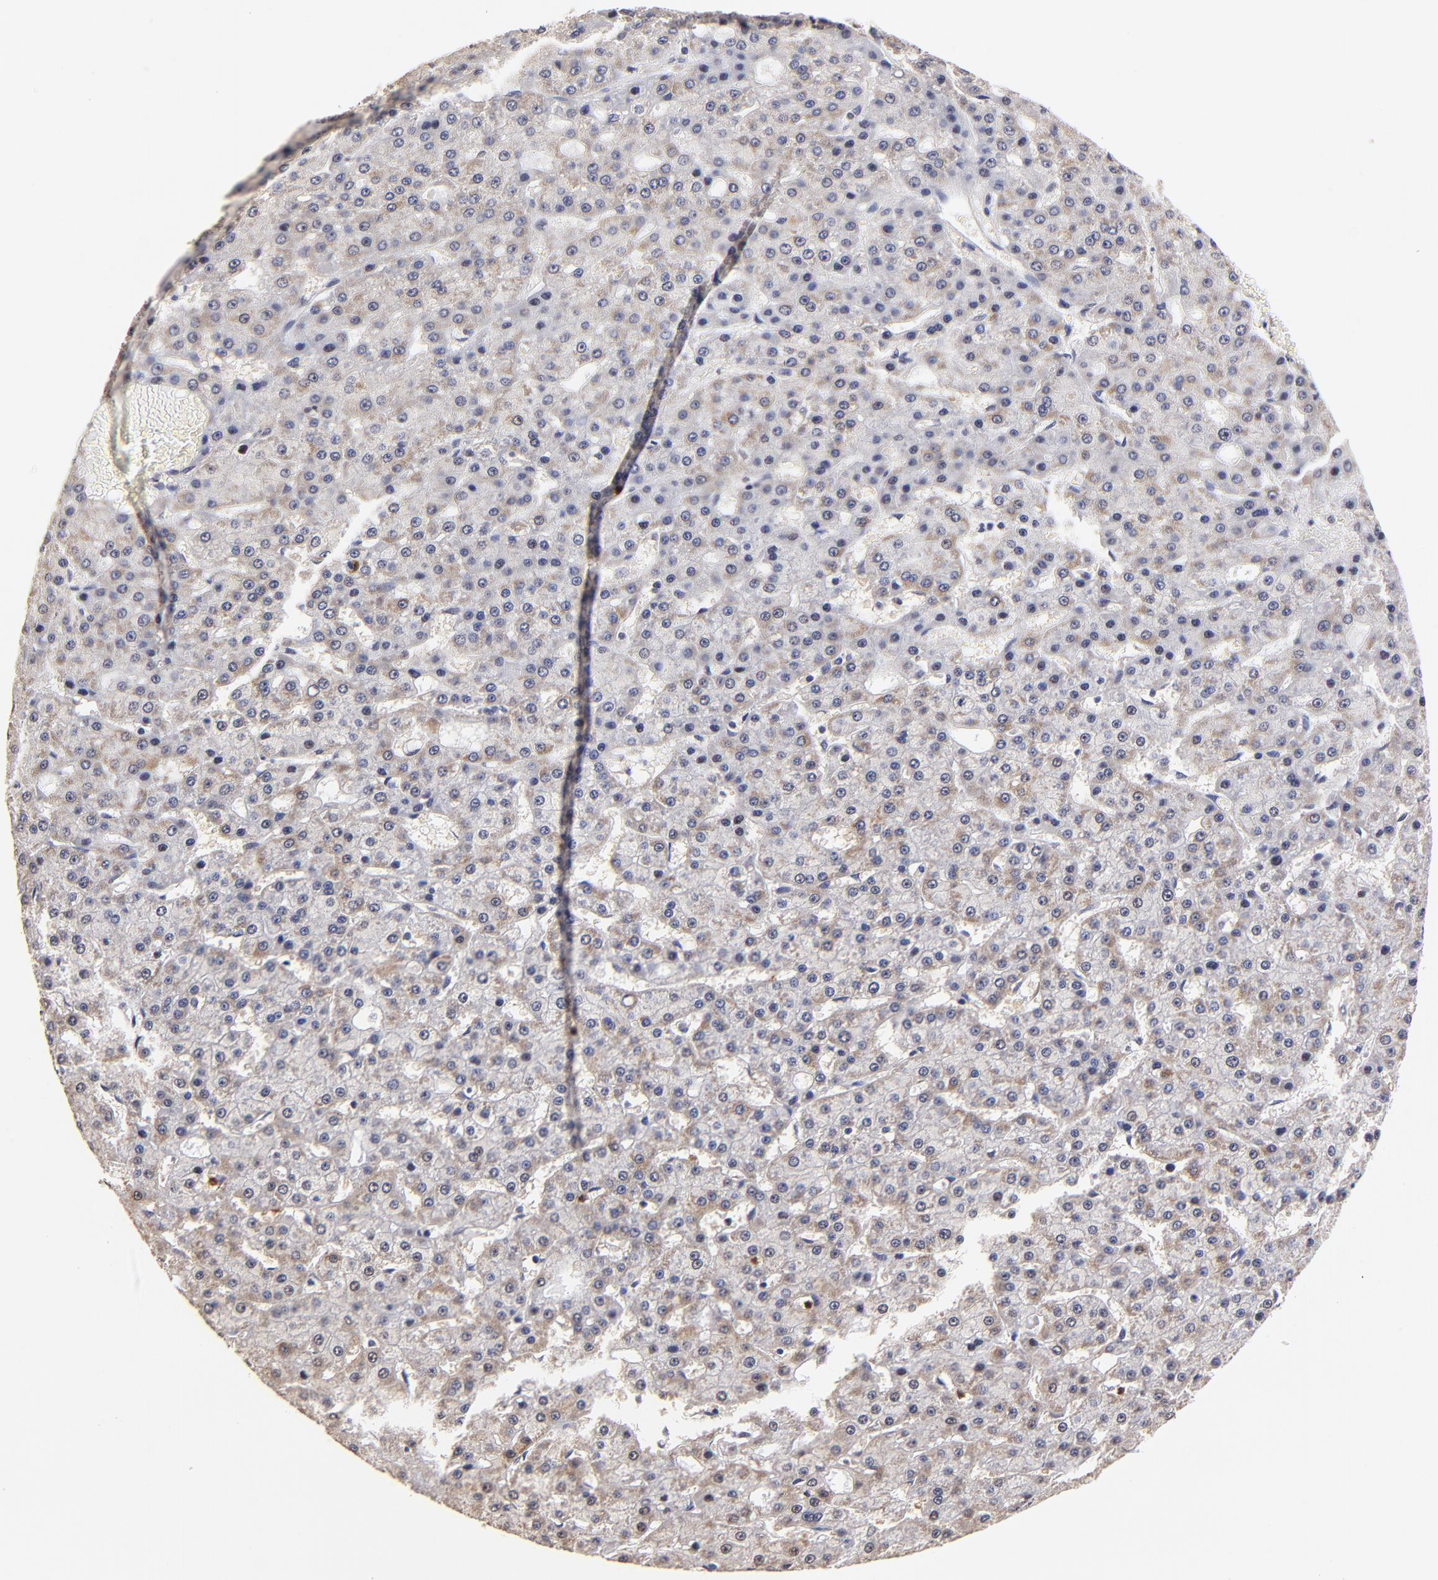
{"staining": {"intensity": "weak", "quantity": ">75%", "location": "cytoplasmic/membranous"}, "tissue": "liver cancer", "cell_type": "Tumor cells", "image_type": "cancer", "snomed": [{"axis": "morphology", "description": "Carcinoma, Hepatocellular, NOS"}, {"axis": "topography", "description": "Liver"}], "caption": "Immunohistochemistry histopathology image of liver cancer (hepatocellular carcinoma) stained for a protein (brown), which displays low levels of weak cytoplasmic/membranous expression in about >75% of tumor cells.", "gene": "BBOF1", "patient": {"sex": "male", "age": 47}}